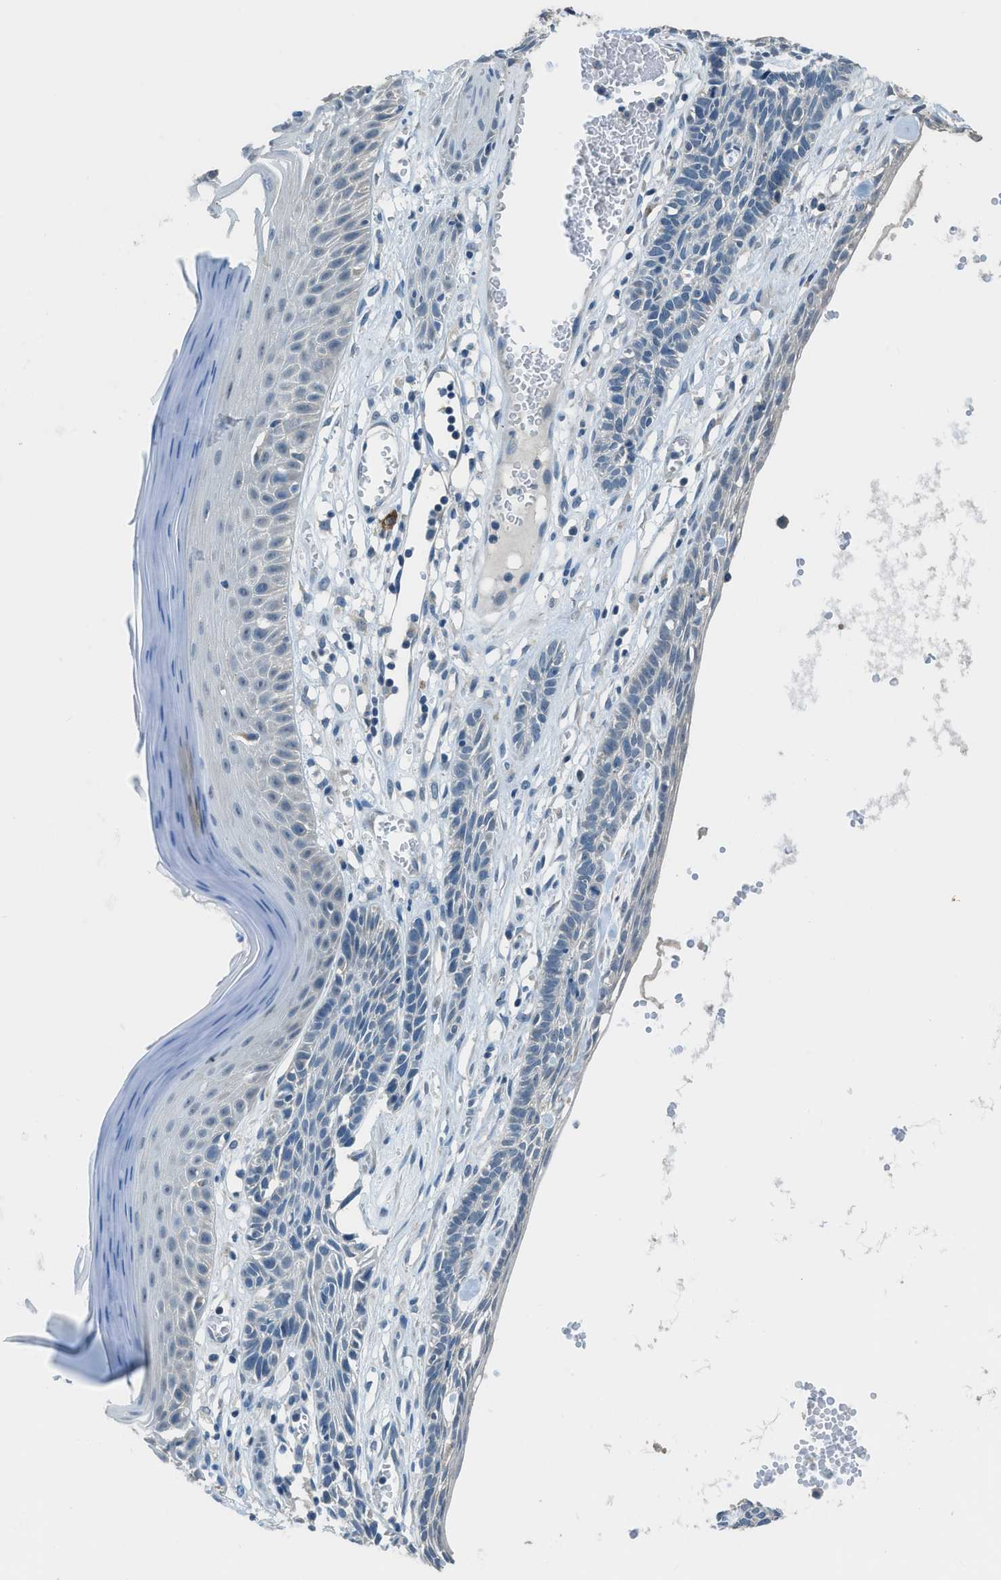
{"staining": {"intensity": "negative", "quantity": "none", "location": "none"}, "tissue": "skin cancer", "cell_type": "Tumor cells", "image_type": "cancer", "snomed": [{"axis": "morphology", "description": "Basal cell carcinoma"}, {"axis": "topography", "description": "Skin"}], "caption": "IHC micrograph of neoplastic tissue: human skin cancer stained with DAB (3,3'-diaminobenzidine) shows no significant protein positivity in tumor cells.", "gene": "TIMD4", "patient": {"sex": "male", "age": 67}}